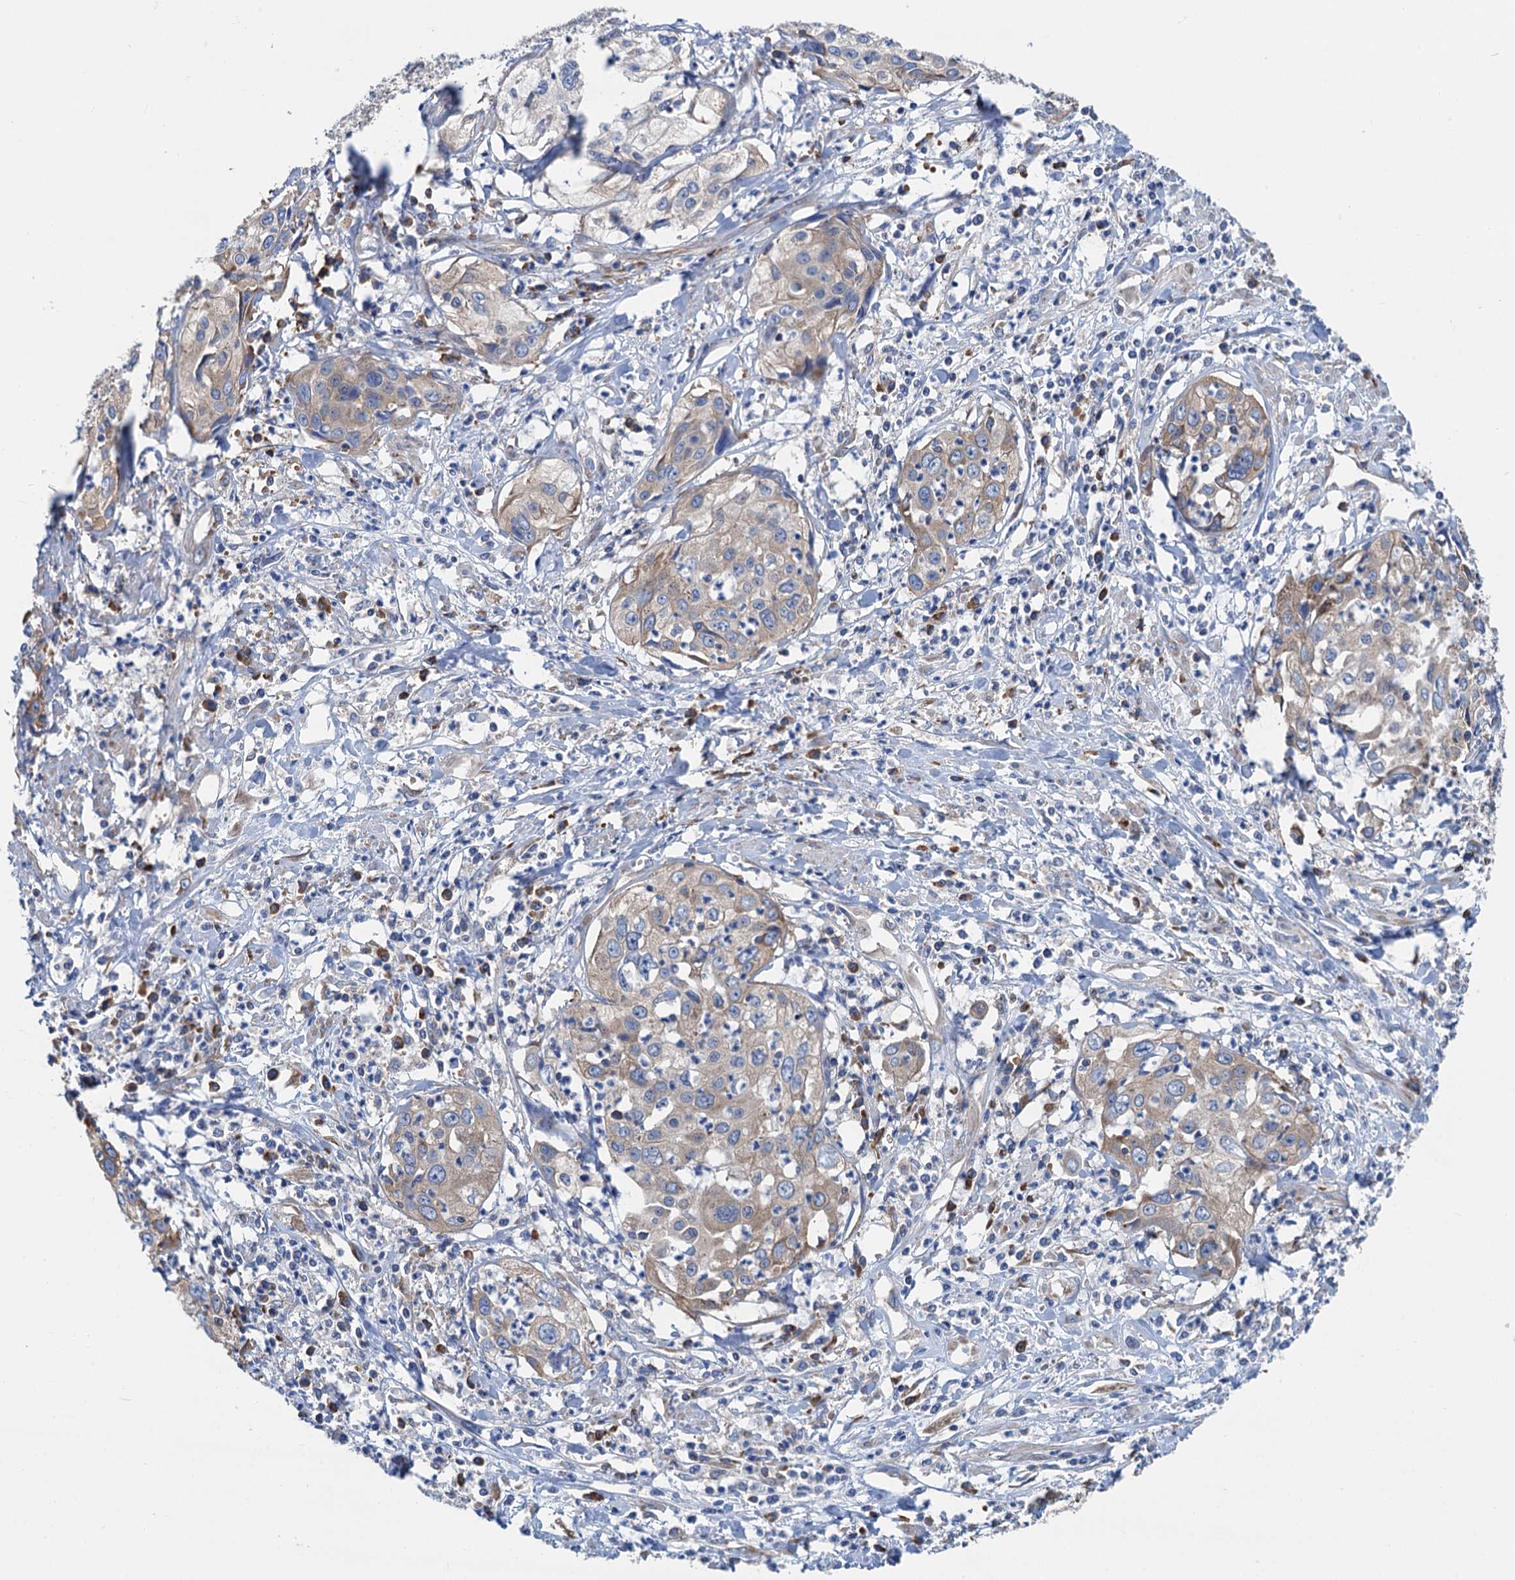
{"staining": {"intensity": "weak", "quantity": ">75%", "location": "cytoplasmic/membranous"}, "tissue": "cervical cancer", "cell_type": "Tumor cells", "image_type": "cancer", "snomed": [{"axis": "morphology", "description": "Squamous cell carcinoma, NOS"}, {"axis": "topography", "description": "Cervix"}], "caption": "Approximately >75% of tumor cells in human cervical cancer exhibit weak cytoplasmic/membranous protein staining as visualized by brown immunohistochemical staining.", "gene": "SLC12A7", "patient": {"sex": "female", "age": 31}}